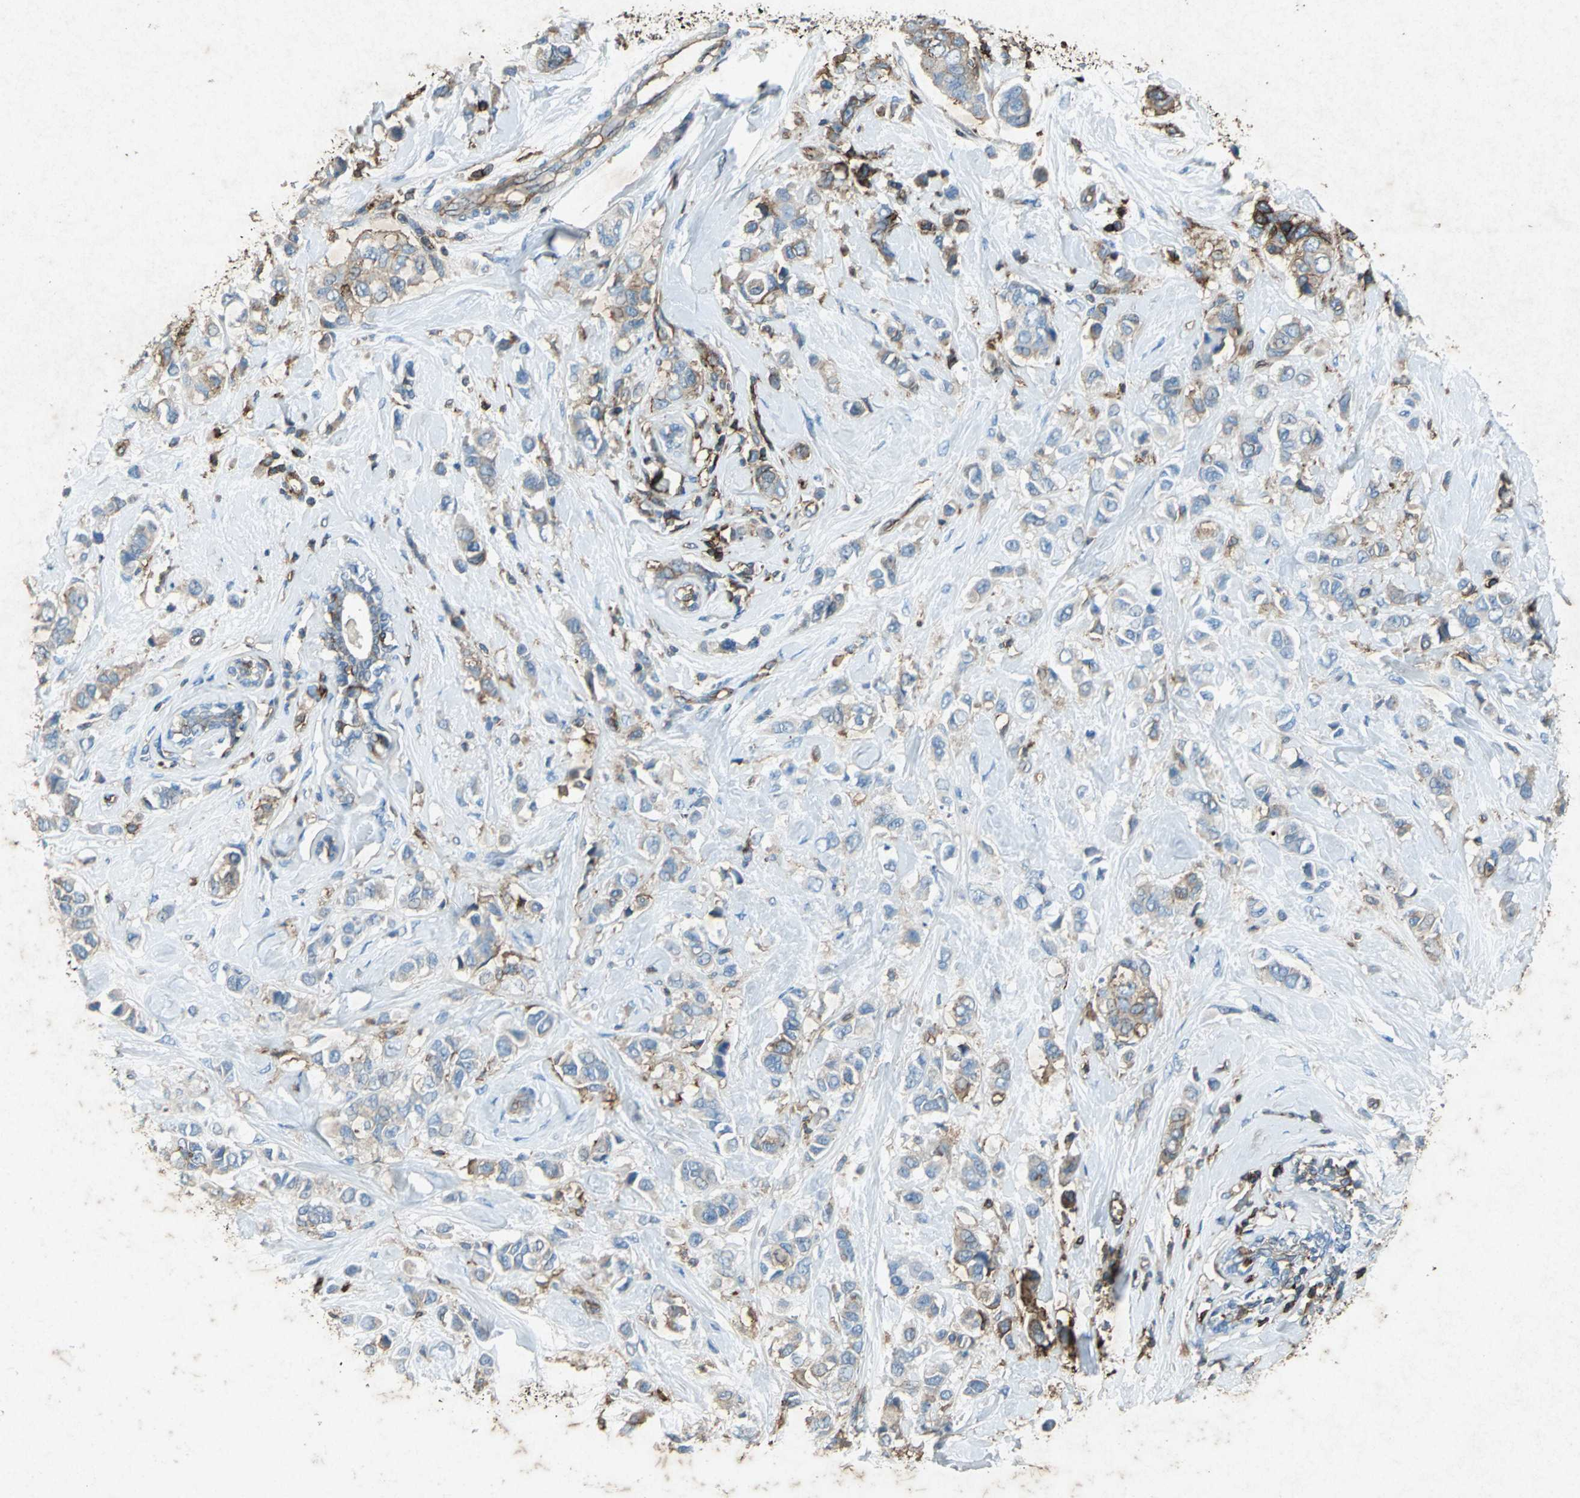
{"staining": {"intensity": "weak", "quantity": "25%-75%", "location": "cytoplasmic/membranous"}, "tissue": "breast cancer", "cell_type": "Tumor cells", "image_type": "cancer", "snomed": [{"axis": "morphology", "description": "Duct carcinoma"}, {"axis": "topography", "description": "Breast"}], "caption": "A brown stain labels weak cytoplasmic/membranous positivity of a protein in human intraductal carcinoma (breast) tumor cells. (brown staining indicates protein expression, while blue staining denotes nuclei).", "gene": "CCR6", "patient": {"sex": "female", "age": 50}}